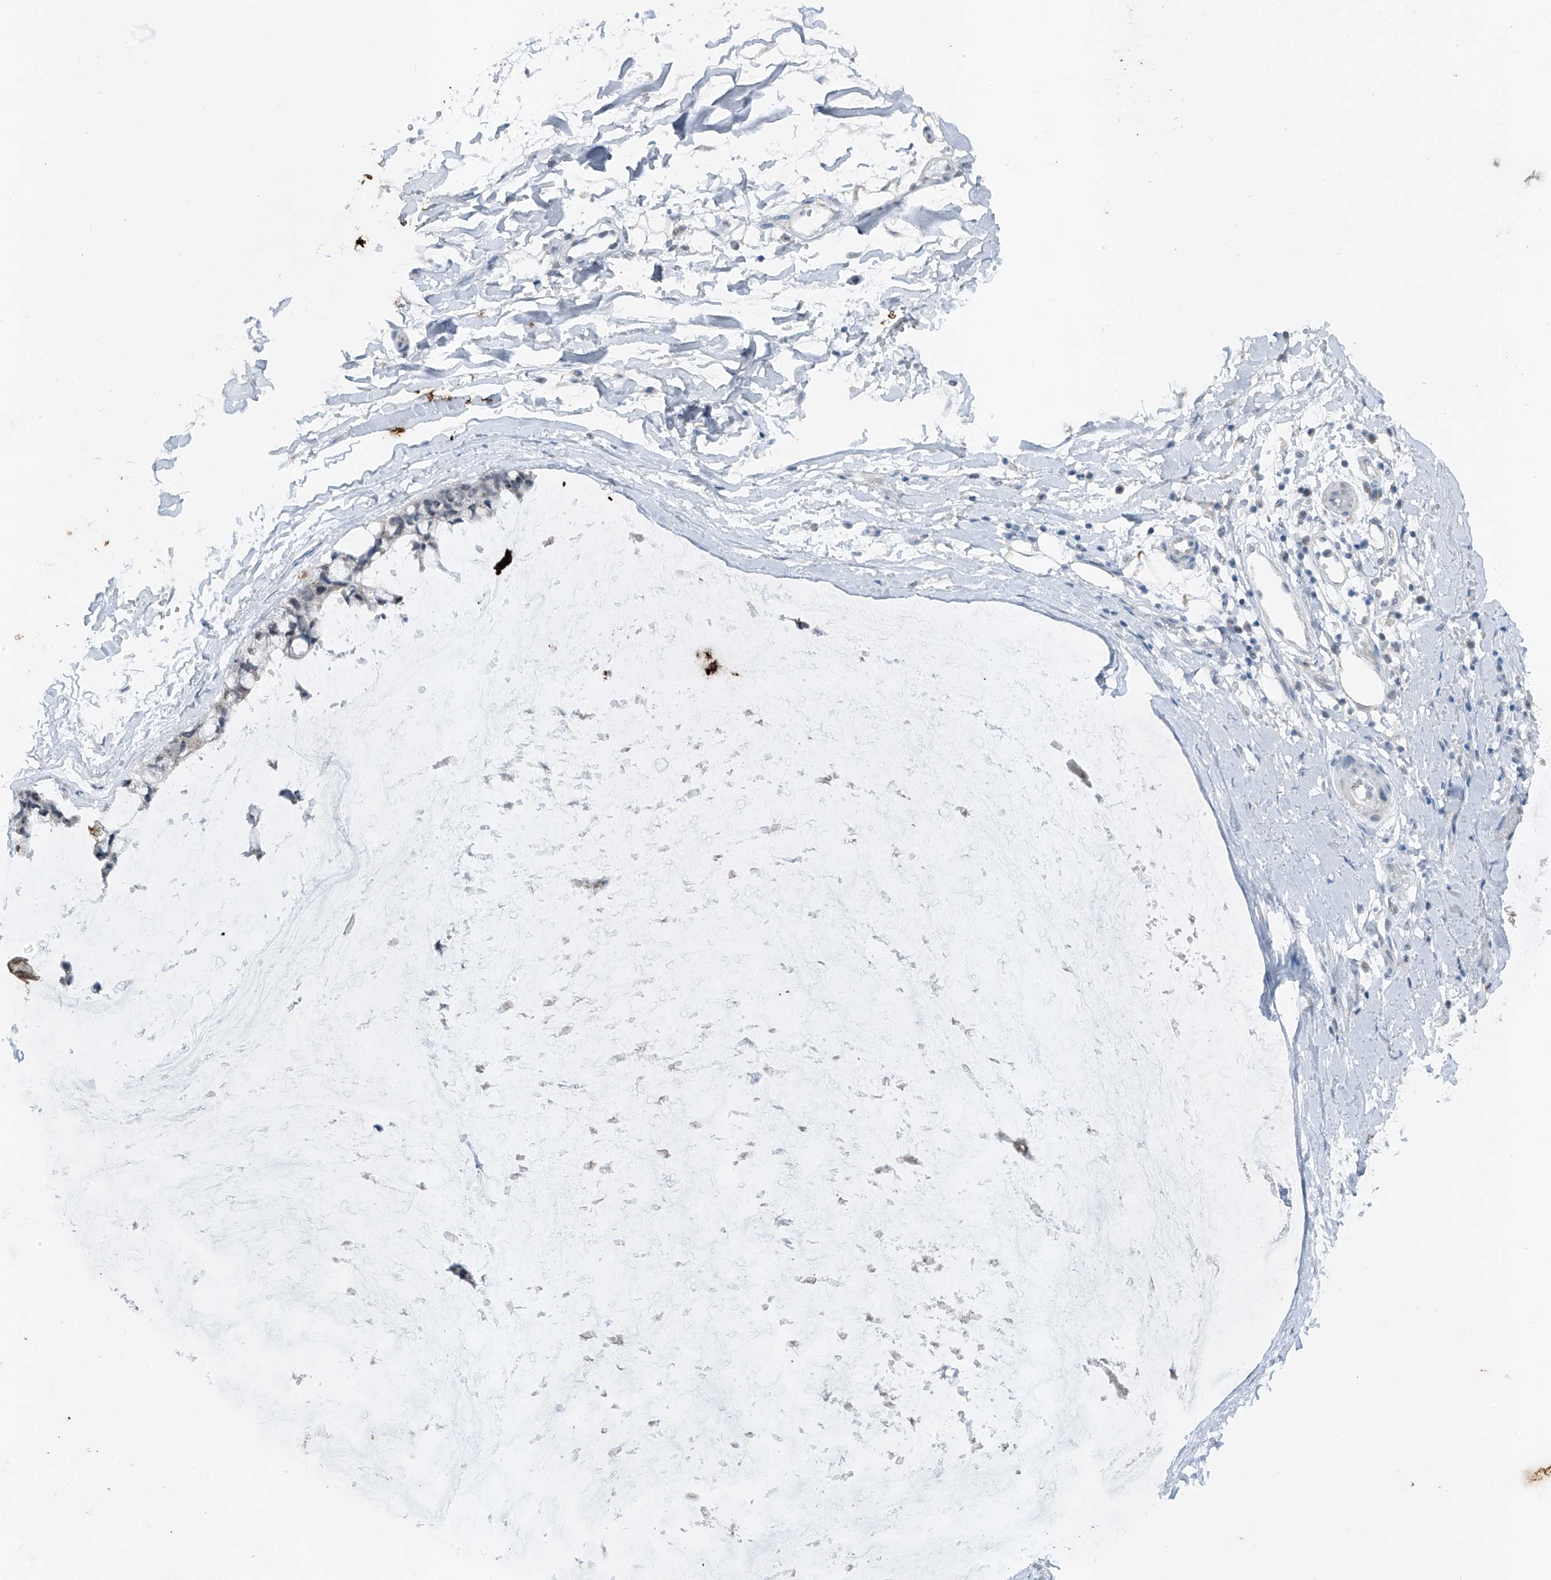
{"staining": {"intensity": "negative", "quantity": "none", "location": "none"}, "tissue": "ovarian cancer", "cell_type": "Tumor cells", "image_type": "cancer", "snomed": [{"axis": "morphology", "description": "Cystadenocarcinoma, mucinous, NOS"}, {"axis": "topography", "description": "Ovary"}], "caption": "Mucinous cystadenocarcinoma (ovarian) was stained to show a protein in brown. There is no significant expression in tumor cells. The staining was performed using DAB (3,3'-diaminobenzidine) to visualize the protein expression in brown, while the nuclei were stained in blue with hematoxylin (Magnification: 20x).", "gene": "DYRK1B", "patient": {"sex": "female", "age": 39}}